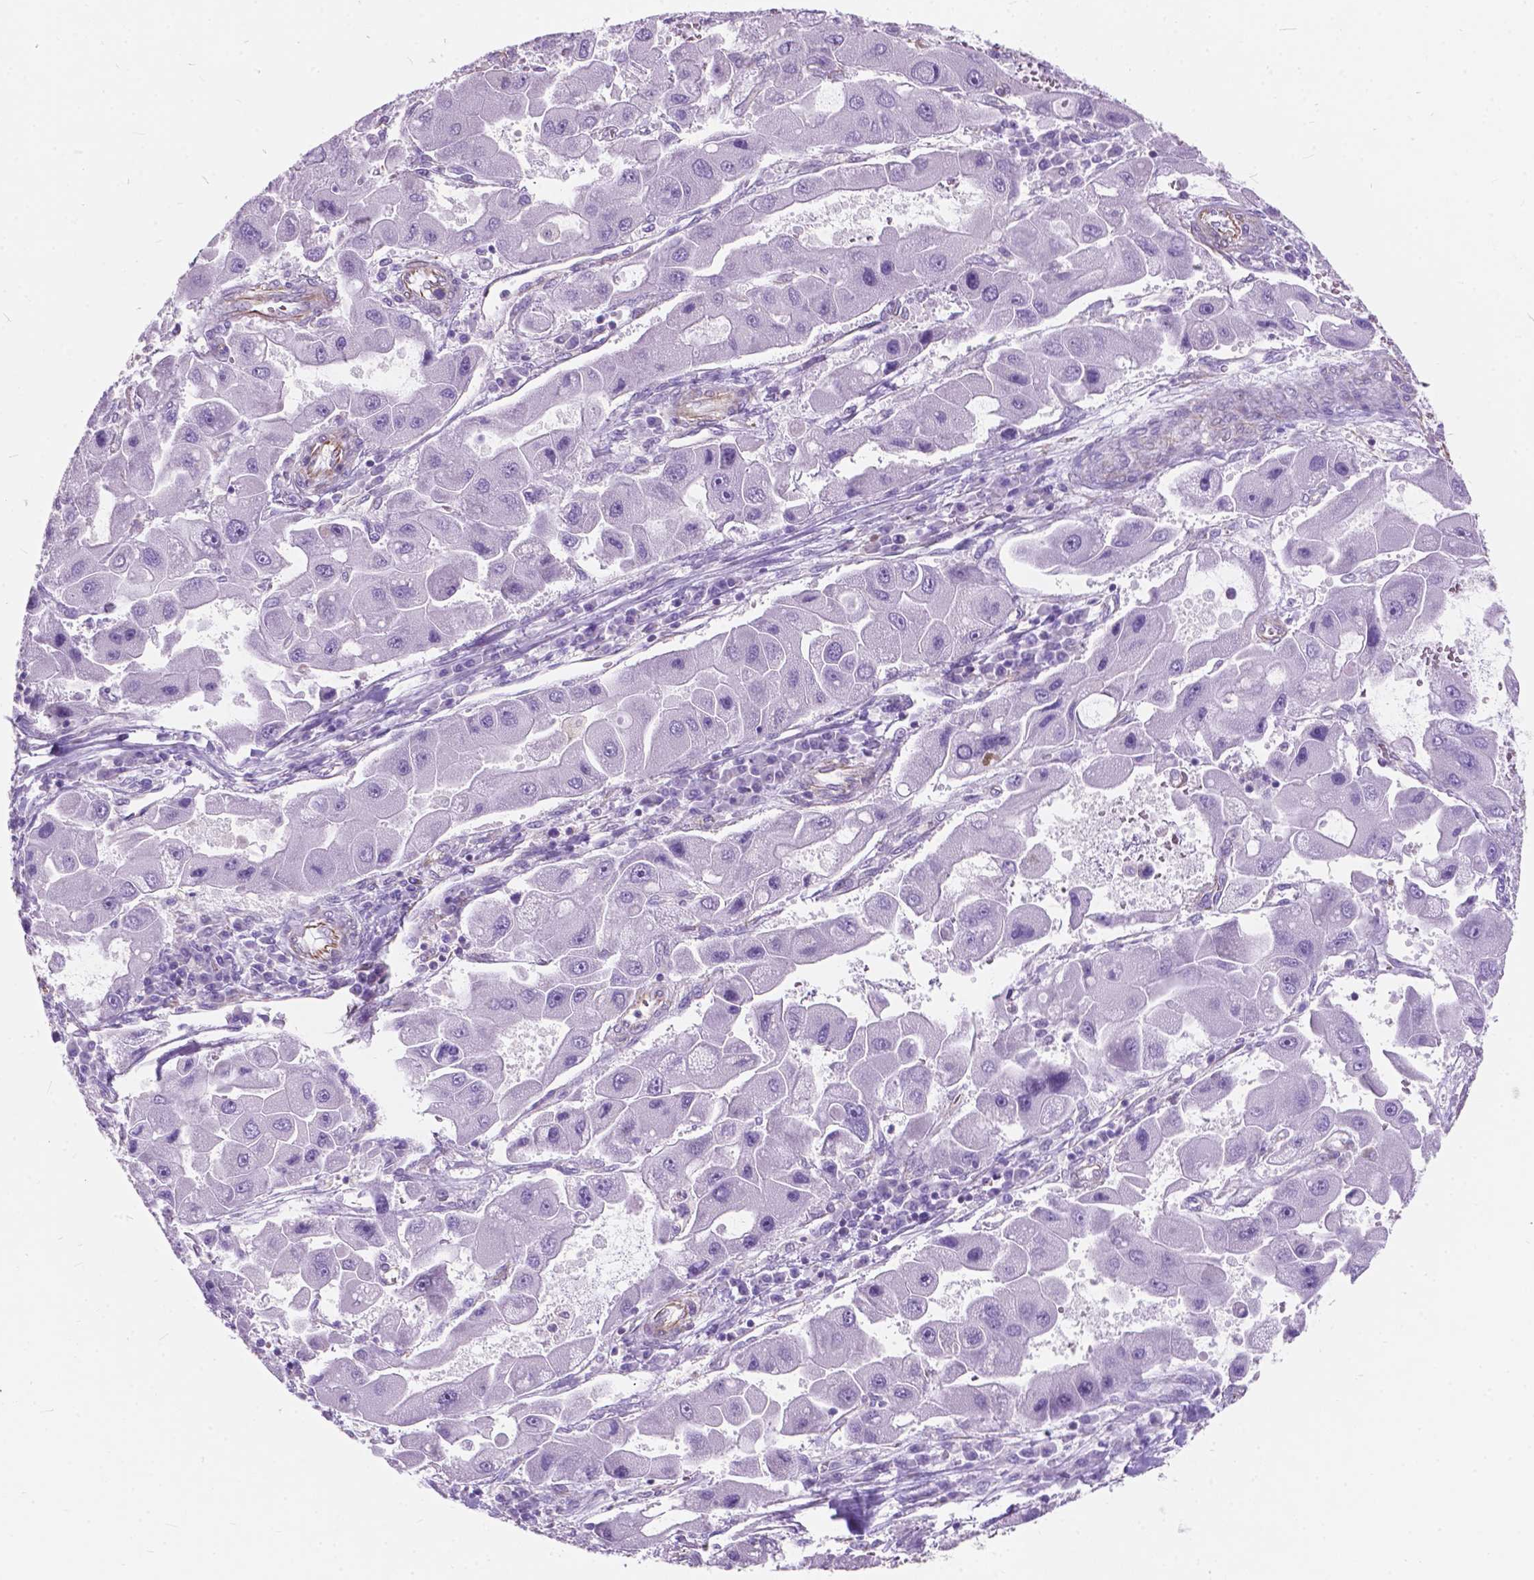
{"staining": {"intensity": "negative", "quantity": "none", "location": "none"}, "tissue": "liver cancer", "cell_type": "Tumor cells", "image_type": "cancer", "snomed": [{"axis": "morphology", "description": "Carcinoma, Hepatocellular, NOS"}, {"axis": "topography", "description": "Liver"}], "caption": "The histopathology image reveals no staining of tumor cells in liver cancer (hepatocellular carcinoma).", "gene": "AMOT", "patient": {"sex": "male", "age": 24}}